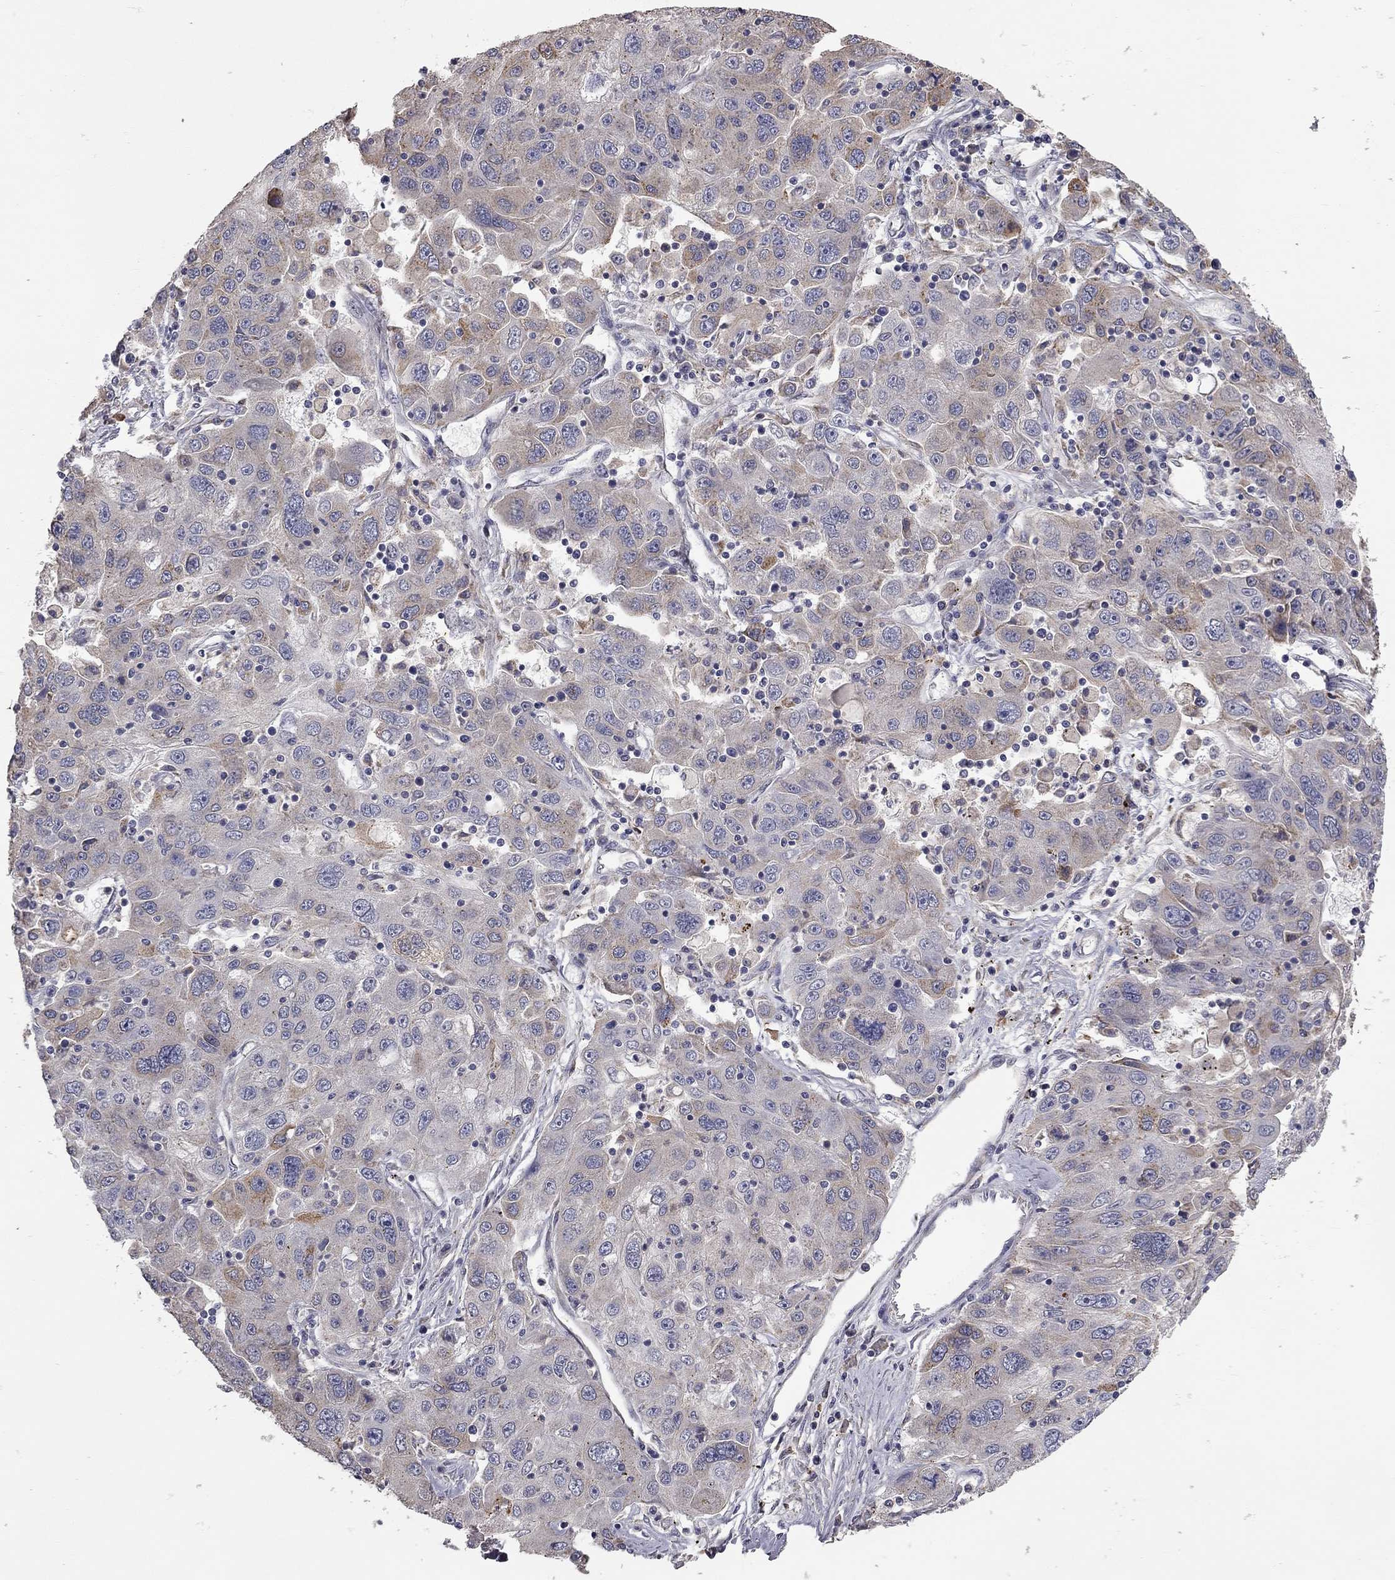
{"staining": {"intensity": "moderate", "quantity": "<25%", "location": "cytoplasmic/membranous"}, "tissue": "stomach cancer", "cell_type": "Tumor cells", "image_type": "cancer", "snomed": [{"axis": "morphology", "description": "Adenocarcinoma, NOS"}, {"axis": "topography", "description": "Stomach"}], "caption": "Stomach cancer stained with DAB IHC reveals low levels of moderate cytoplasmic/membranous staining in about <25% of tumor cells. The staining was performed using DAB to visualize the protein expression in brown, while the nuclei were stained in blue with hematoxylin (Magnification: 20x).", "gene": "XAGE2", "patient": {"sex": "male", "age": 56}}